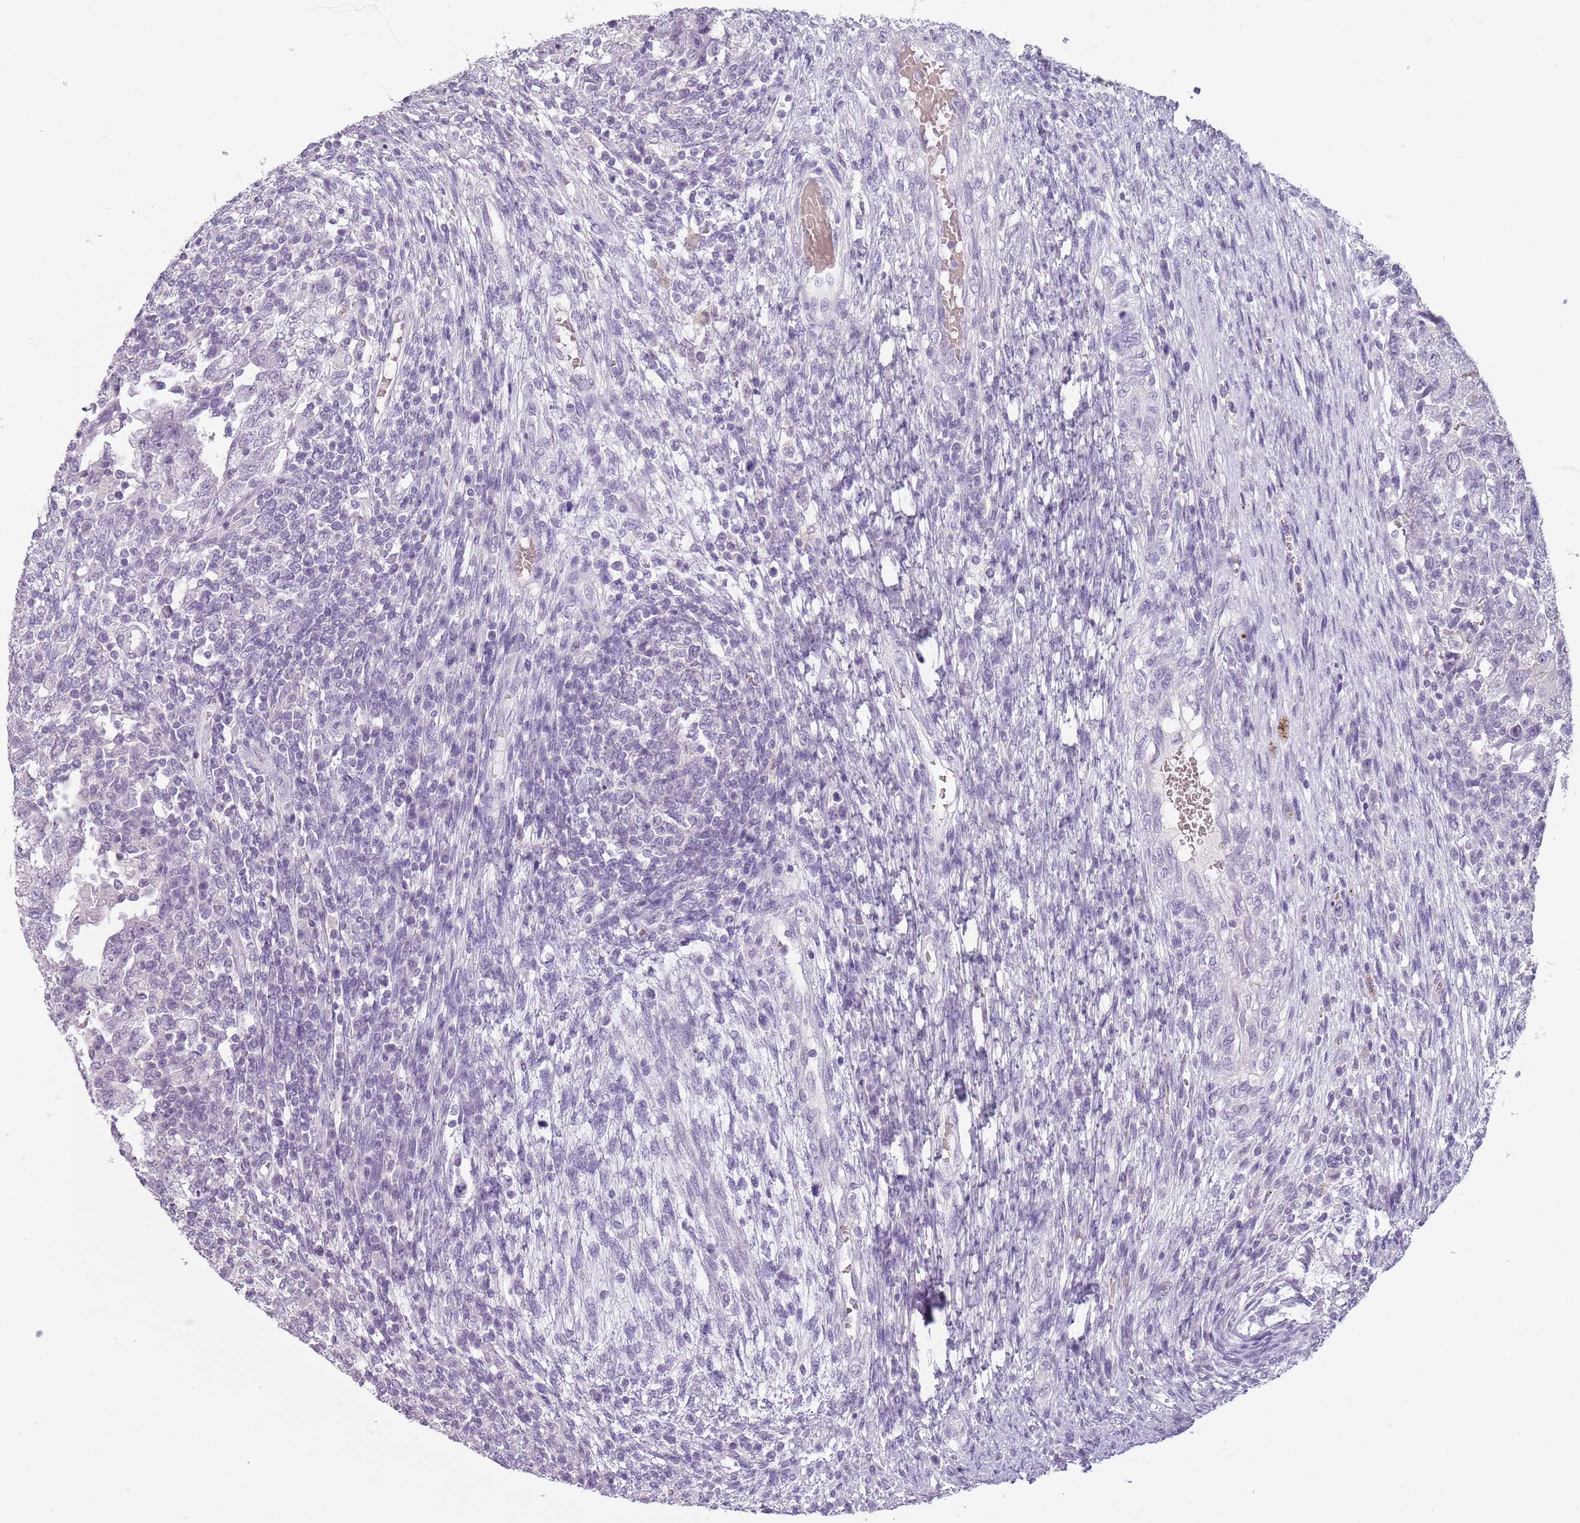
{"staining": {"intensity": "negative", "quantity": "none", "location": "none"}, "tissue": "testis cancer", "cell_type": "Tumor cells", "image_type": "cancer", "snomed": [{"axis": "morphology", "description": "Carcinoma, Embryonal, NOS"}, {"axis": "topography", "description": "Testis"}], "caption": "This is a photomicrograph of IHC staining of testis cancer, which shows no expression in tumor cells.", "gene": "PIEZO1", "patient": {"sex": "male", "age": 26}}